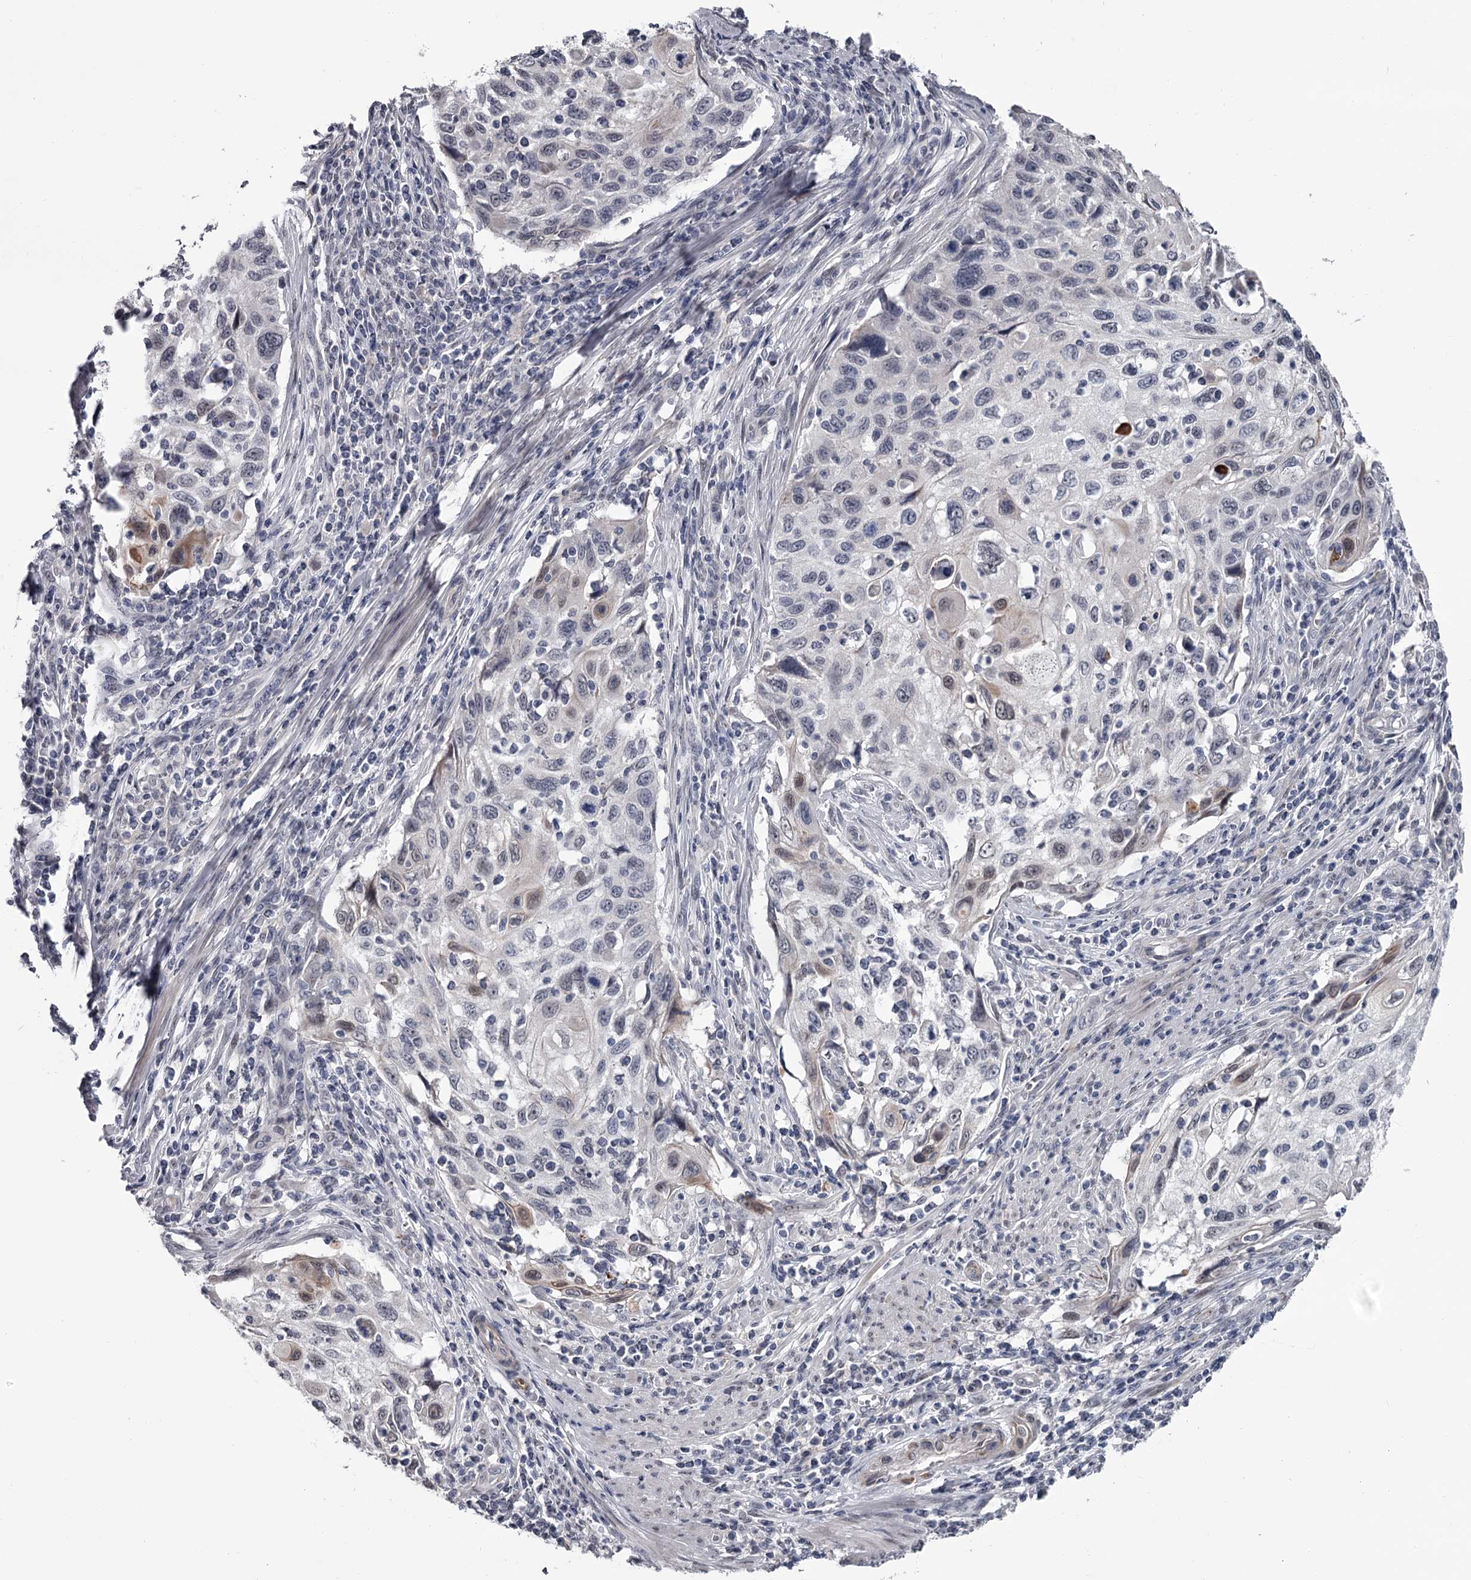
{"staining": {"intensity": "negative", "quantity": "none", "location": "none"}, "tissue": "cervical cancer", "cell_type": "Tumor cells", "image_type": "cancer", "snomed": [{"axis": "morphology", "description": "Squamous cell carcinoma, NOS"}, {"axis": "topography", "description": "Cervix"}], "caption": "This is an immunohistochemistry histopathology image of cervical cancer. There is no staining in tumor cells.", "gene": "PRPF40B", "patient": {"sex": "female", "age": 70}}